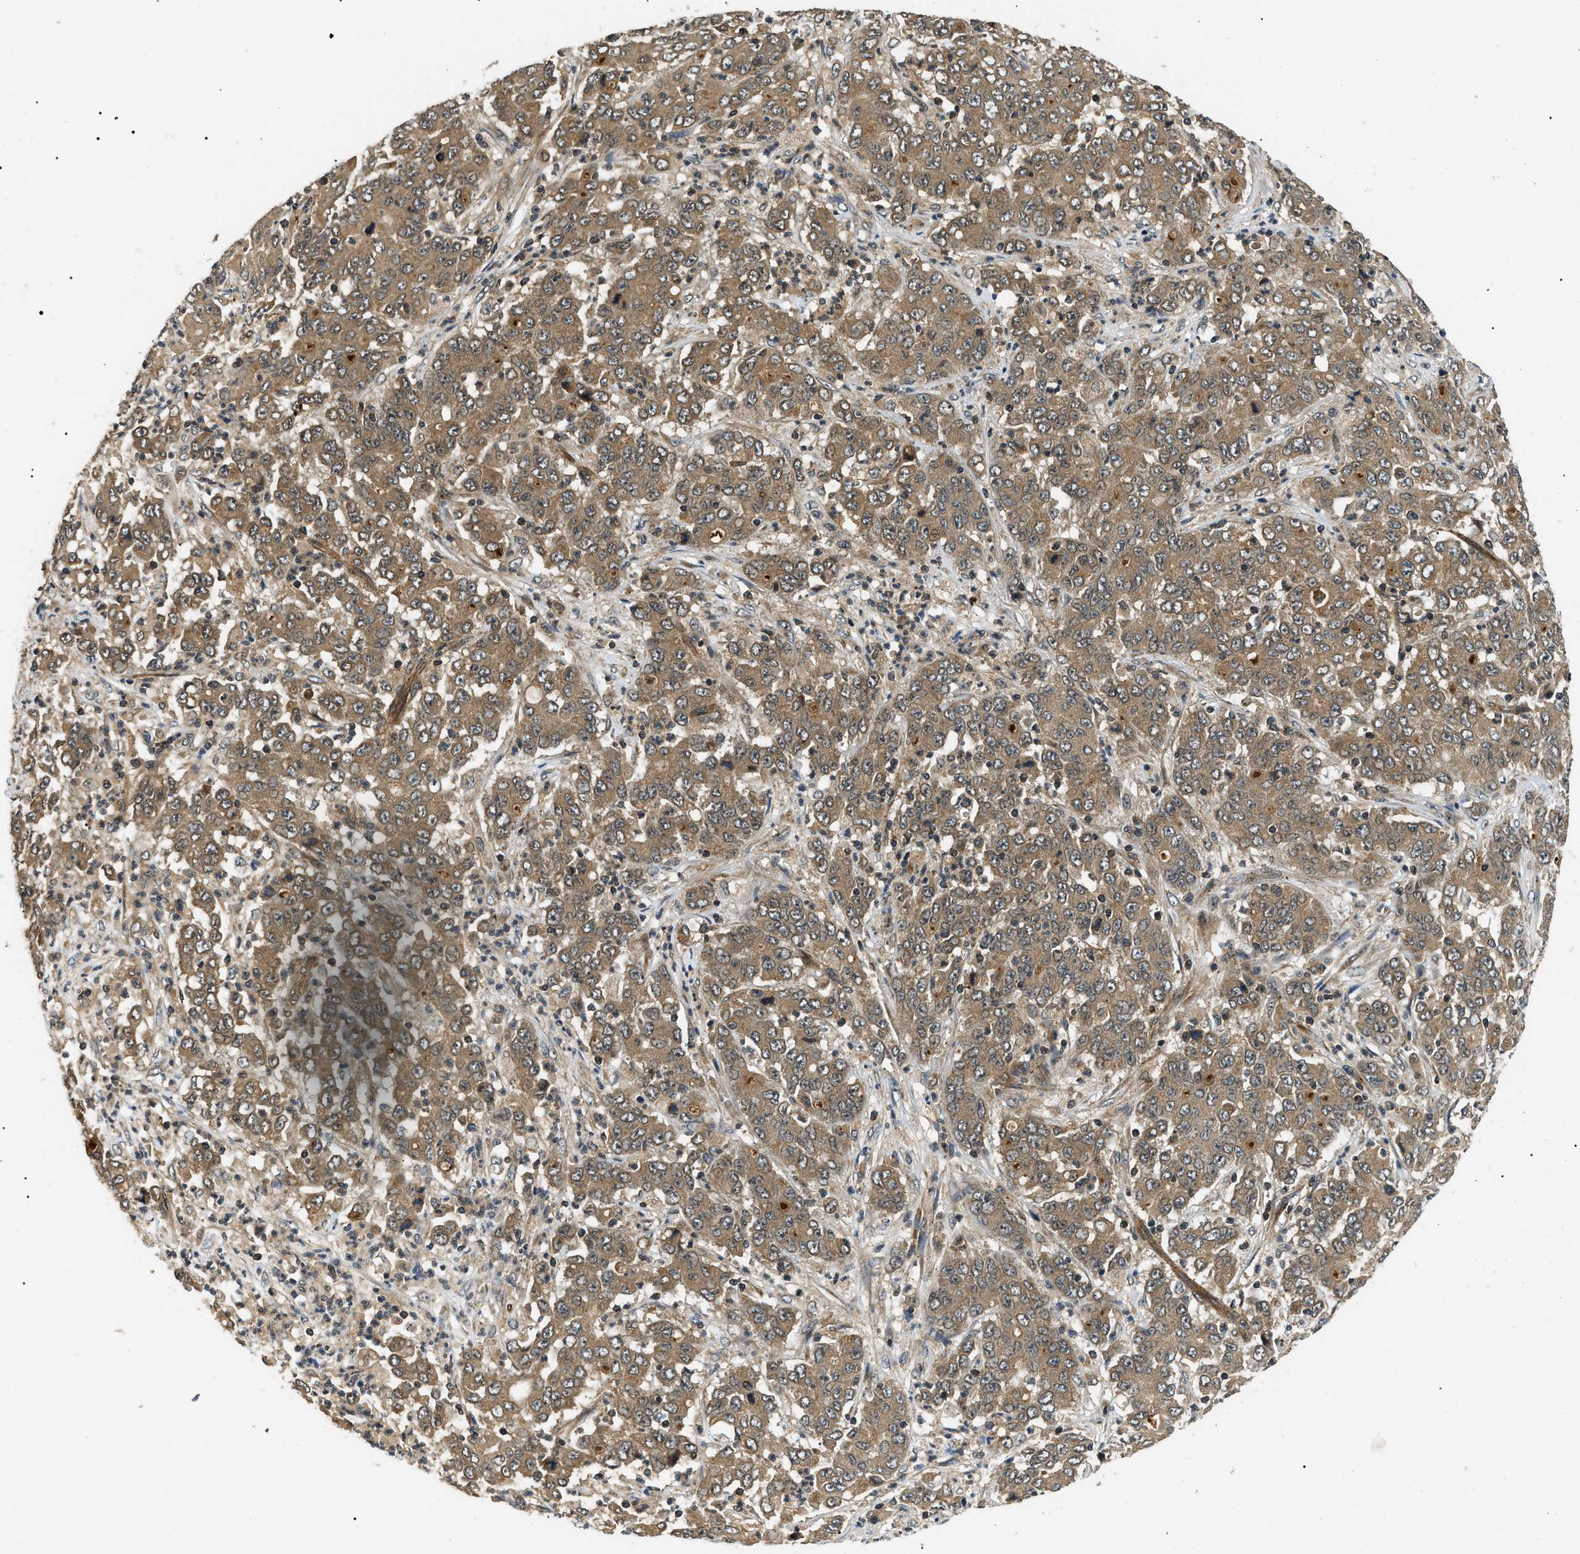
{"staining": {"intensity": "moderate", "quantity": ">75%", "location": "cytoplasmic/membranous"}, "tissue": "stomach cancer", "cell_type": "Tumor cells", "image_type": "cancer", "snomed": [{"axis": "morphology", "description": "Adenocarcinoma, NOS"}, {"axis": "topography", "description": "Stomach, lower"}], "caption": "A micrograph of stomach adenocarcinoma stained for a protein demonstrates moderate cytoplasmic/membranous brown staining in tumor cells.", "gene": "ATP6AP1", "patient": {"sex": "female", "age": 71}}